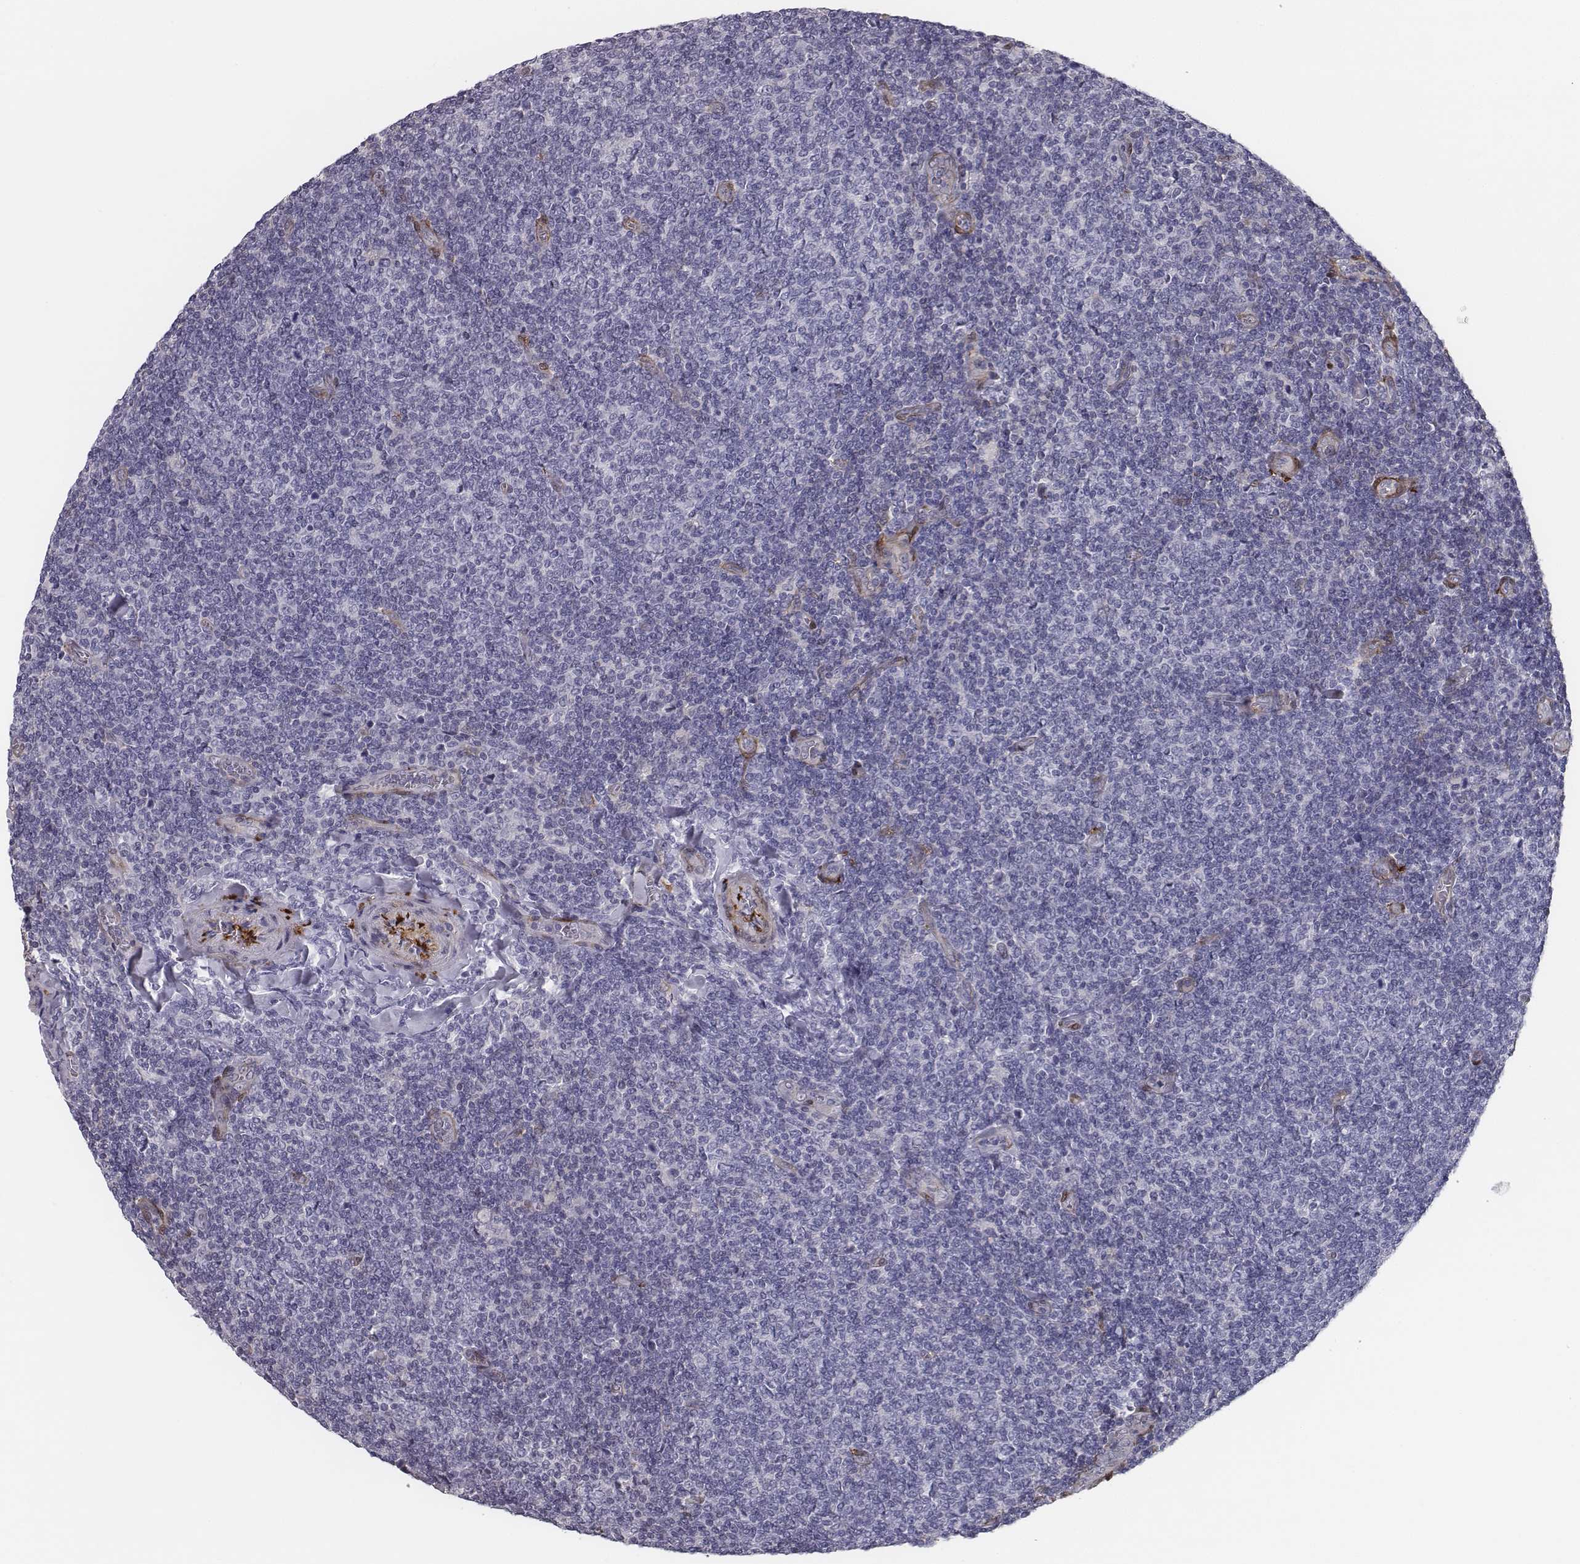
{"staining": {"intensity": "negative", "quantity": "none", "location": "none"}, "tissue": "lymphoma", "cell_type": "Tumor cells", "image_type": "cancer", "snomed": [{"axis": "morphology", "description": "Malignant lymphoma, non-Hodgkin's type, Low grade"}, {"axis": "topography", "description": "Lymph node"}], "caption": "High magnification brightfield microscopy of lymphoma stained with DAB (brown) and counterstained with hematoxylin (blue): tumor cells show no significant staining.", "gene": "ISYNA1", "patient": {"sex": "male", "age": 52}}